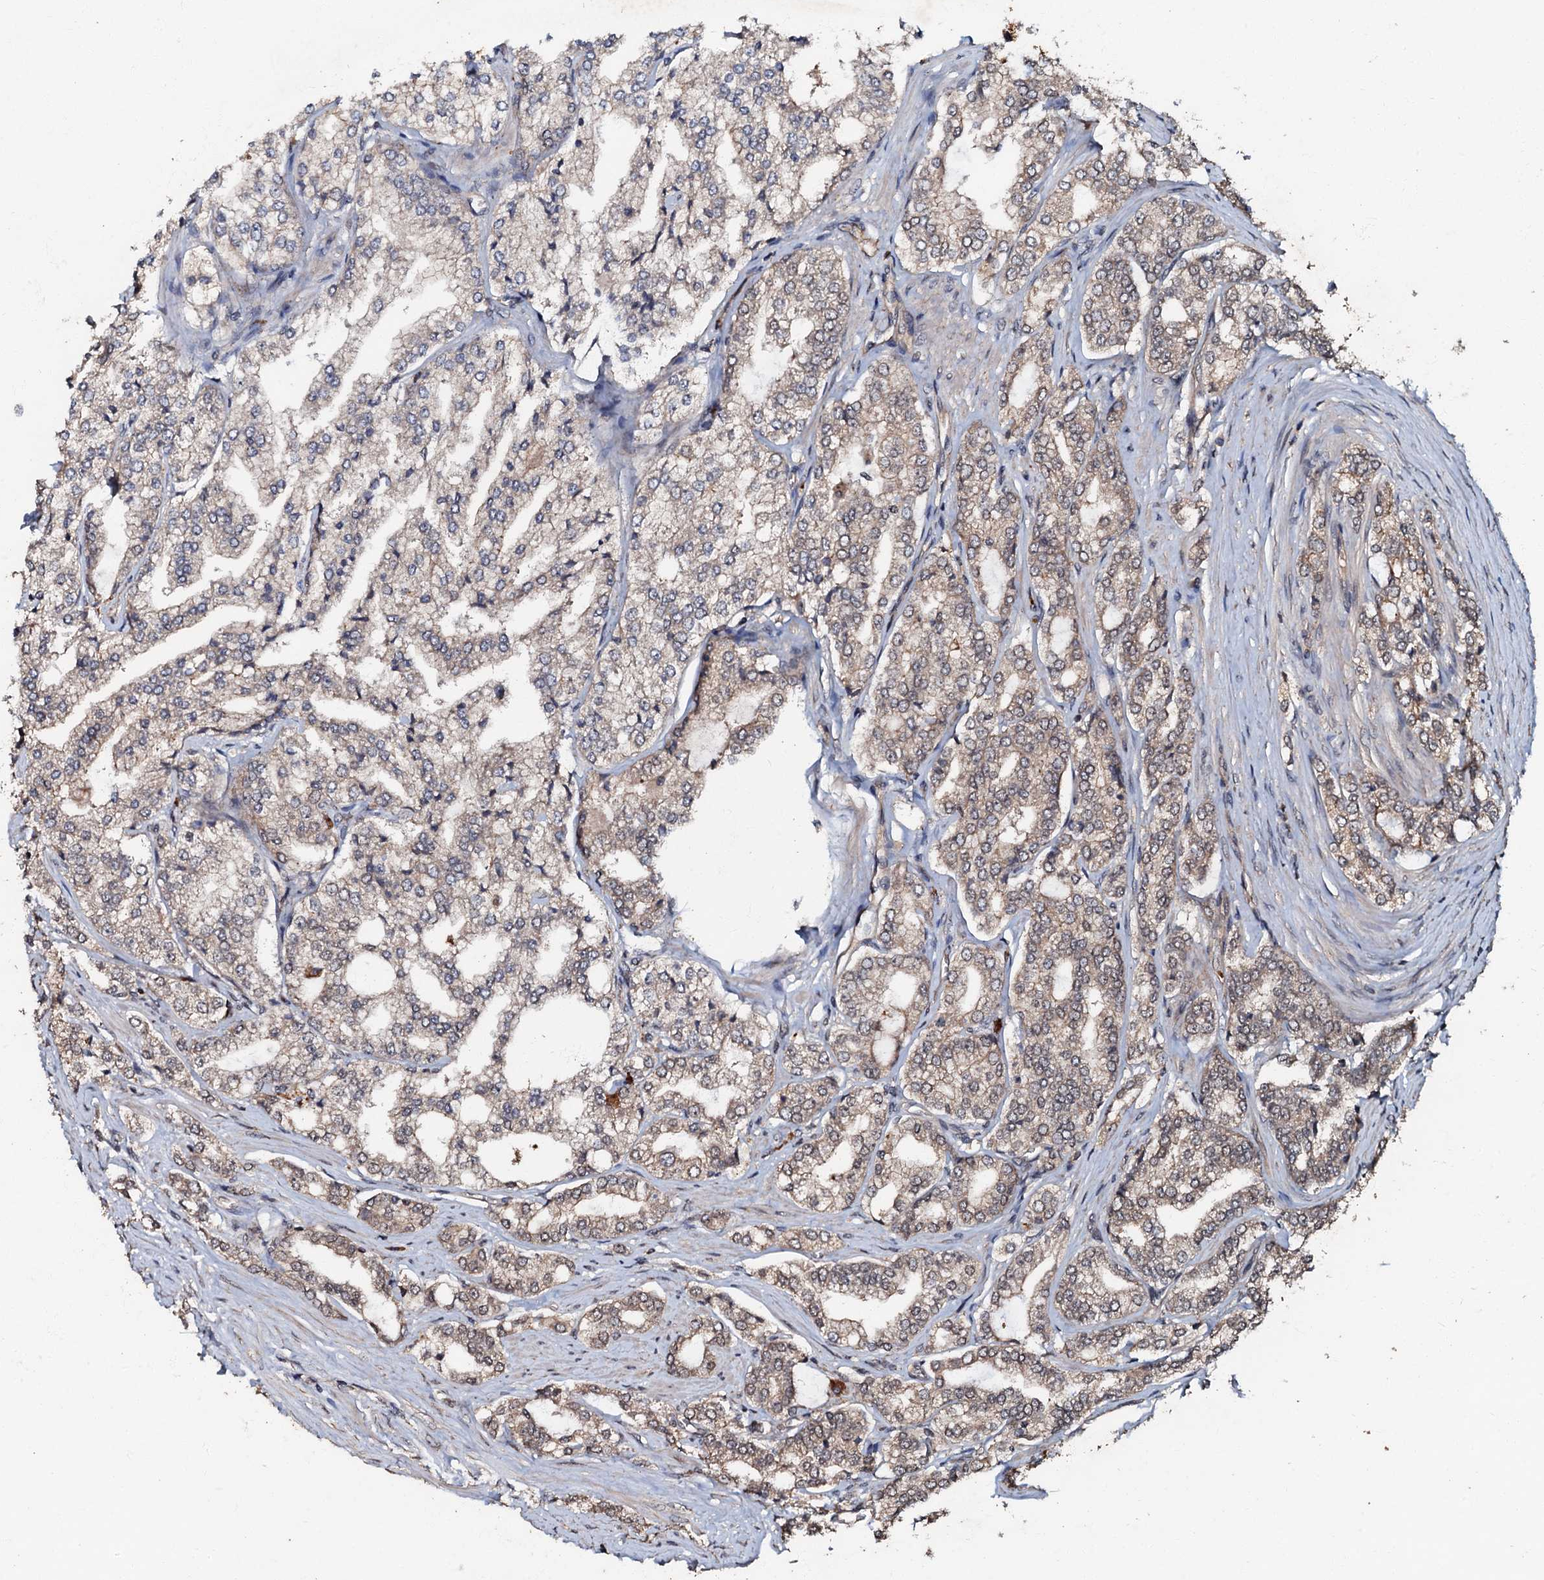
{"staining": {"intensity": "weak", "quantity": "25%-75%", "location": "cytoplasmic/membranous"}, "tissue": "prostate cancer", "cell_type": "Tumor cells", "image_type": "cancer", "snomed": [{"axis": "morphology", "description": "Adenocarcinoma, High grade"}, {"axis": "topography", "description": "Prostate"}], "caption": "Approximately 25%-75% of tumor cells in adenocarcinoma (high-grade) (prostate) show weak cytoplasmic/membranous protein positivity as visualized by brown immunohistochemical staining.", "gene": "MANSC4", "patient": {"sex": "male", "age": 64}}